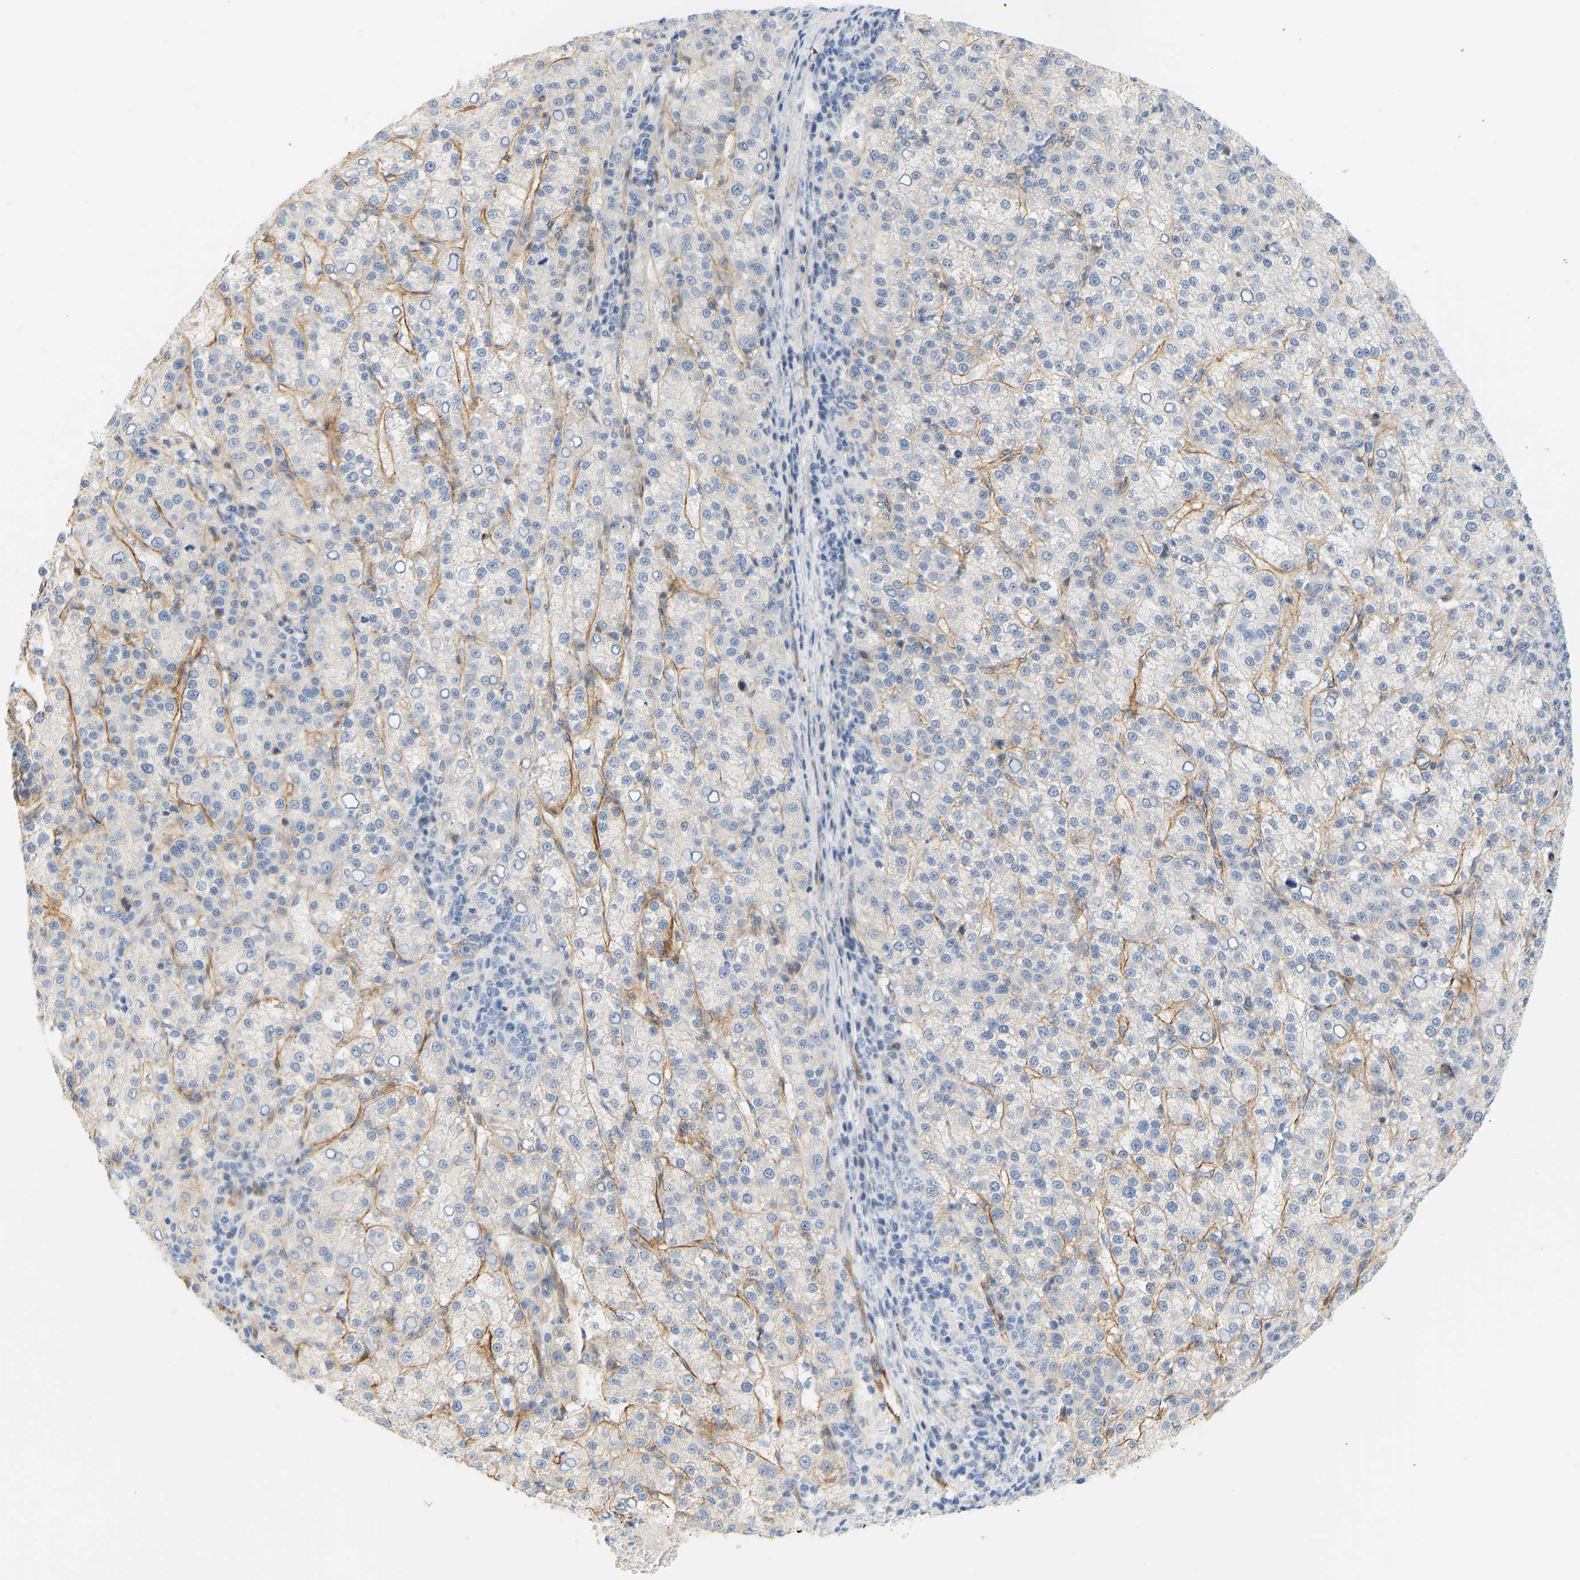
{"staining": {"intensity": "negative", "quantity": "none", "location": "none"}, "tissue": "liver cancer", "cell_type": "Tumor cells", "image_type": "cancer", "snomed": [{"axis": "morphology", "description": "Carcinoma, Hepatocellular, NOS"}, {"axis": "topography", "description": "Liver"}], "caption": "Immunohistochemistry of hepatocellular carcinoma (liver) exhibits no expression in tumor cells.", "gene": "SLC30A7", "patient": {"sex": "female", "age": 58}}